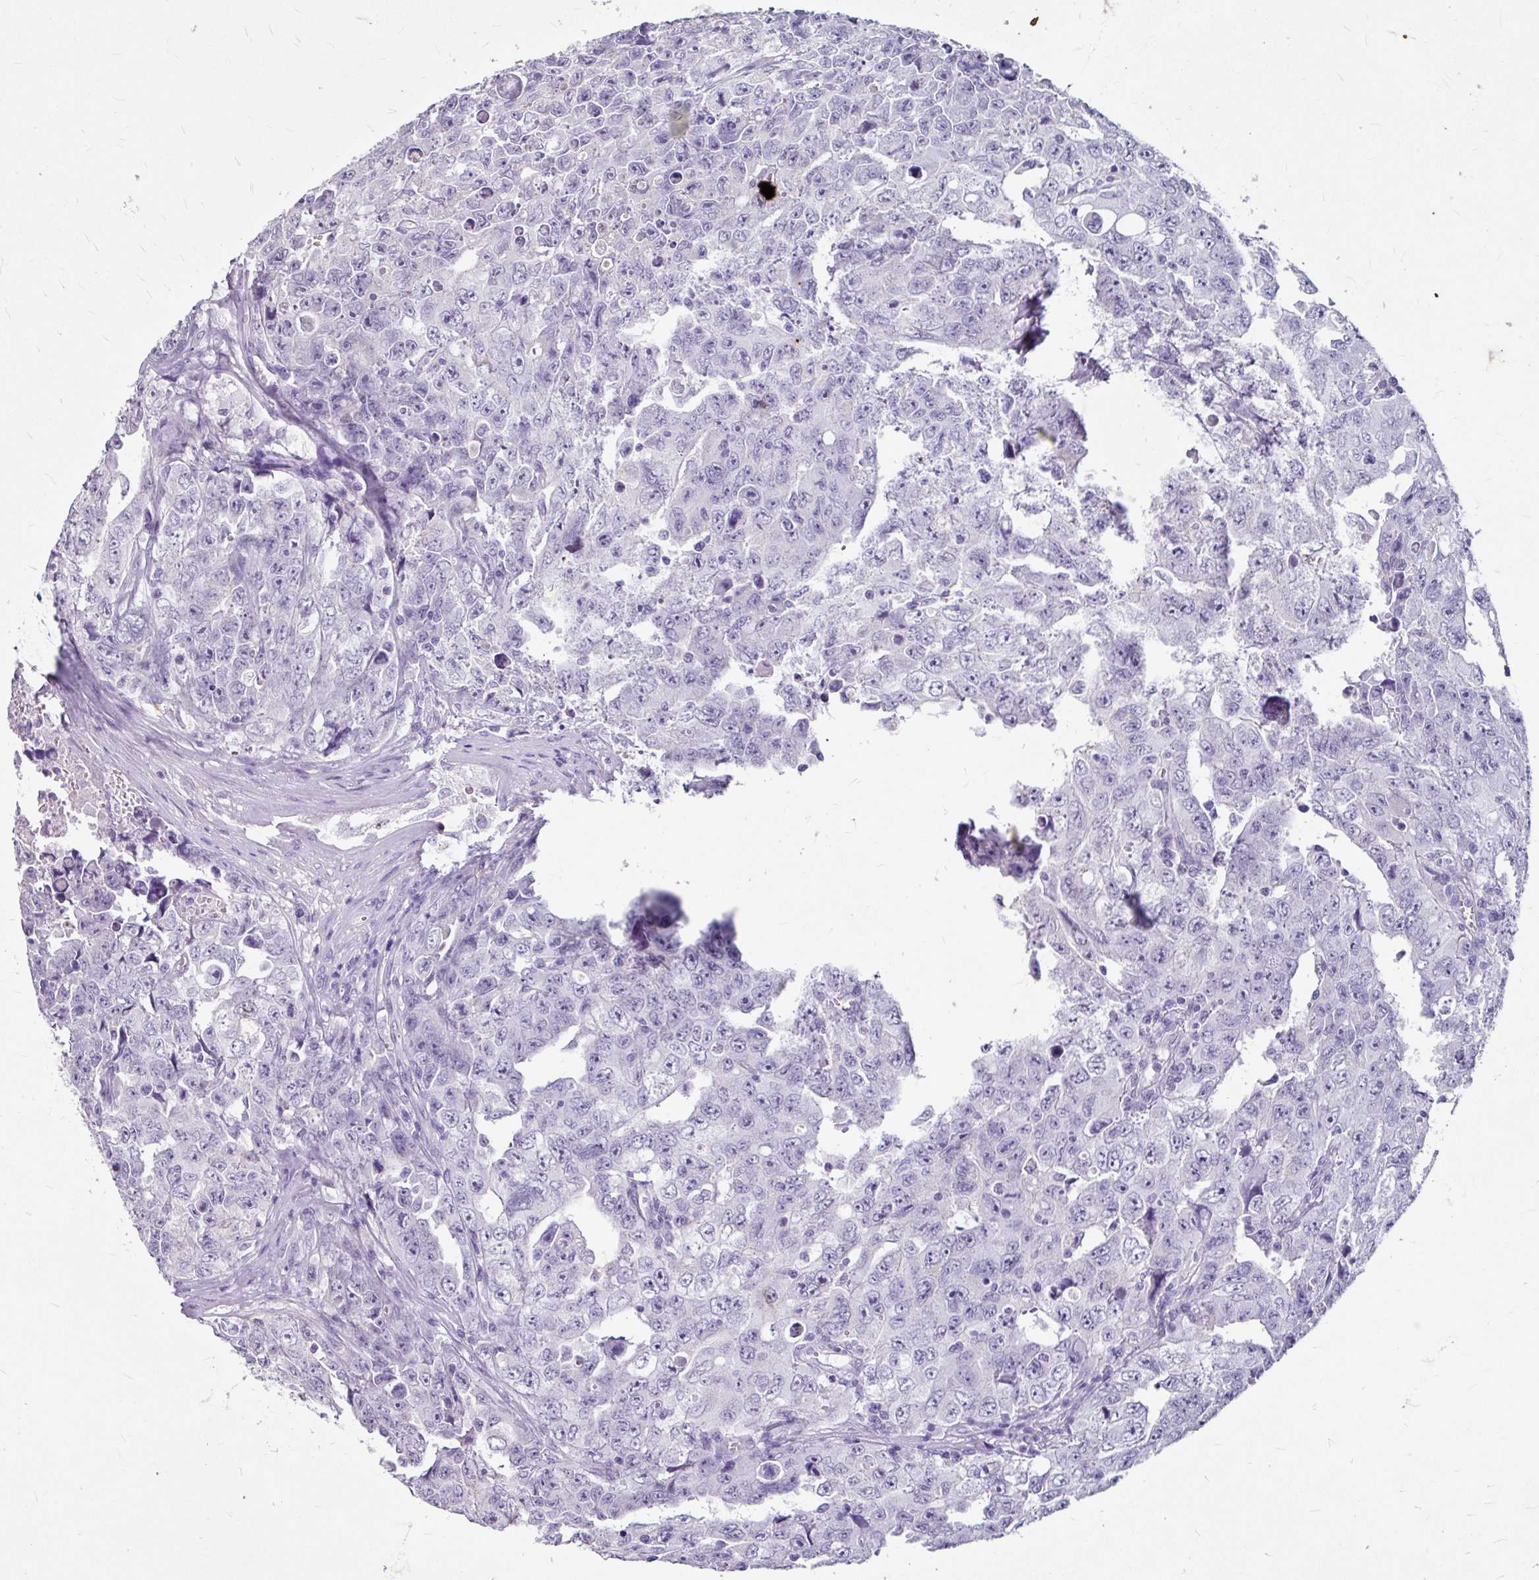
{"staining": {"intensity": "negative", "quantity": "none", "location": "none"}, "tissue": "testis cancer", "cell_type": "Tumor cells", "image_type": "cancer", "snomed": [{"axis": "morphology", "description": "Carcinoma, Embryonal, NOS"}, {"axis": "topography", "description": "Testis"}], "caption": "Tumor cells show no significant expression in testis embryonal carcinoma.", "gene": "ANKRD1", "patient": {"sex": "male", "age": 24}}